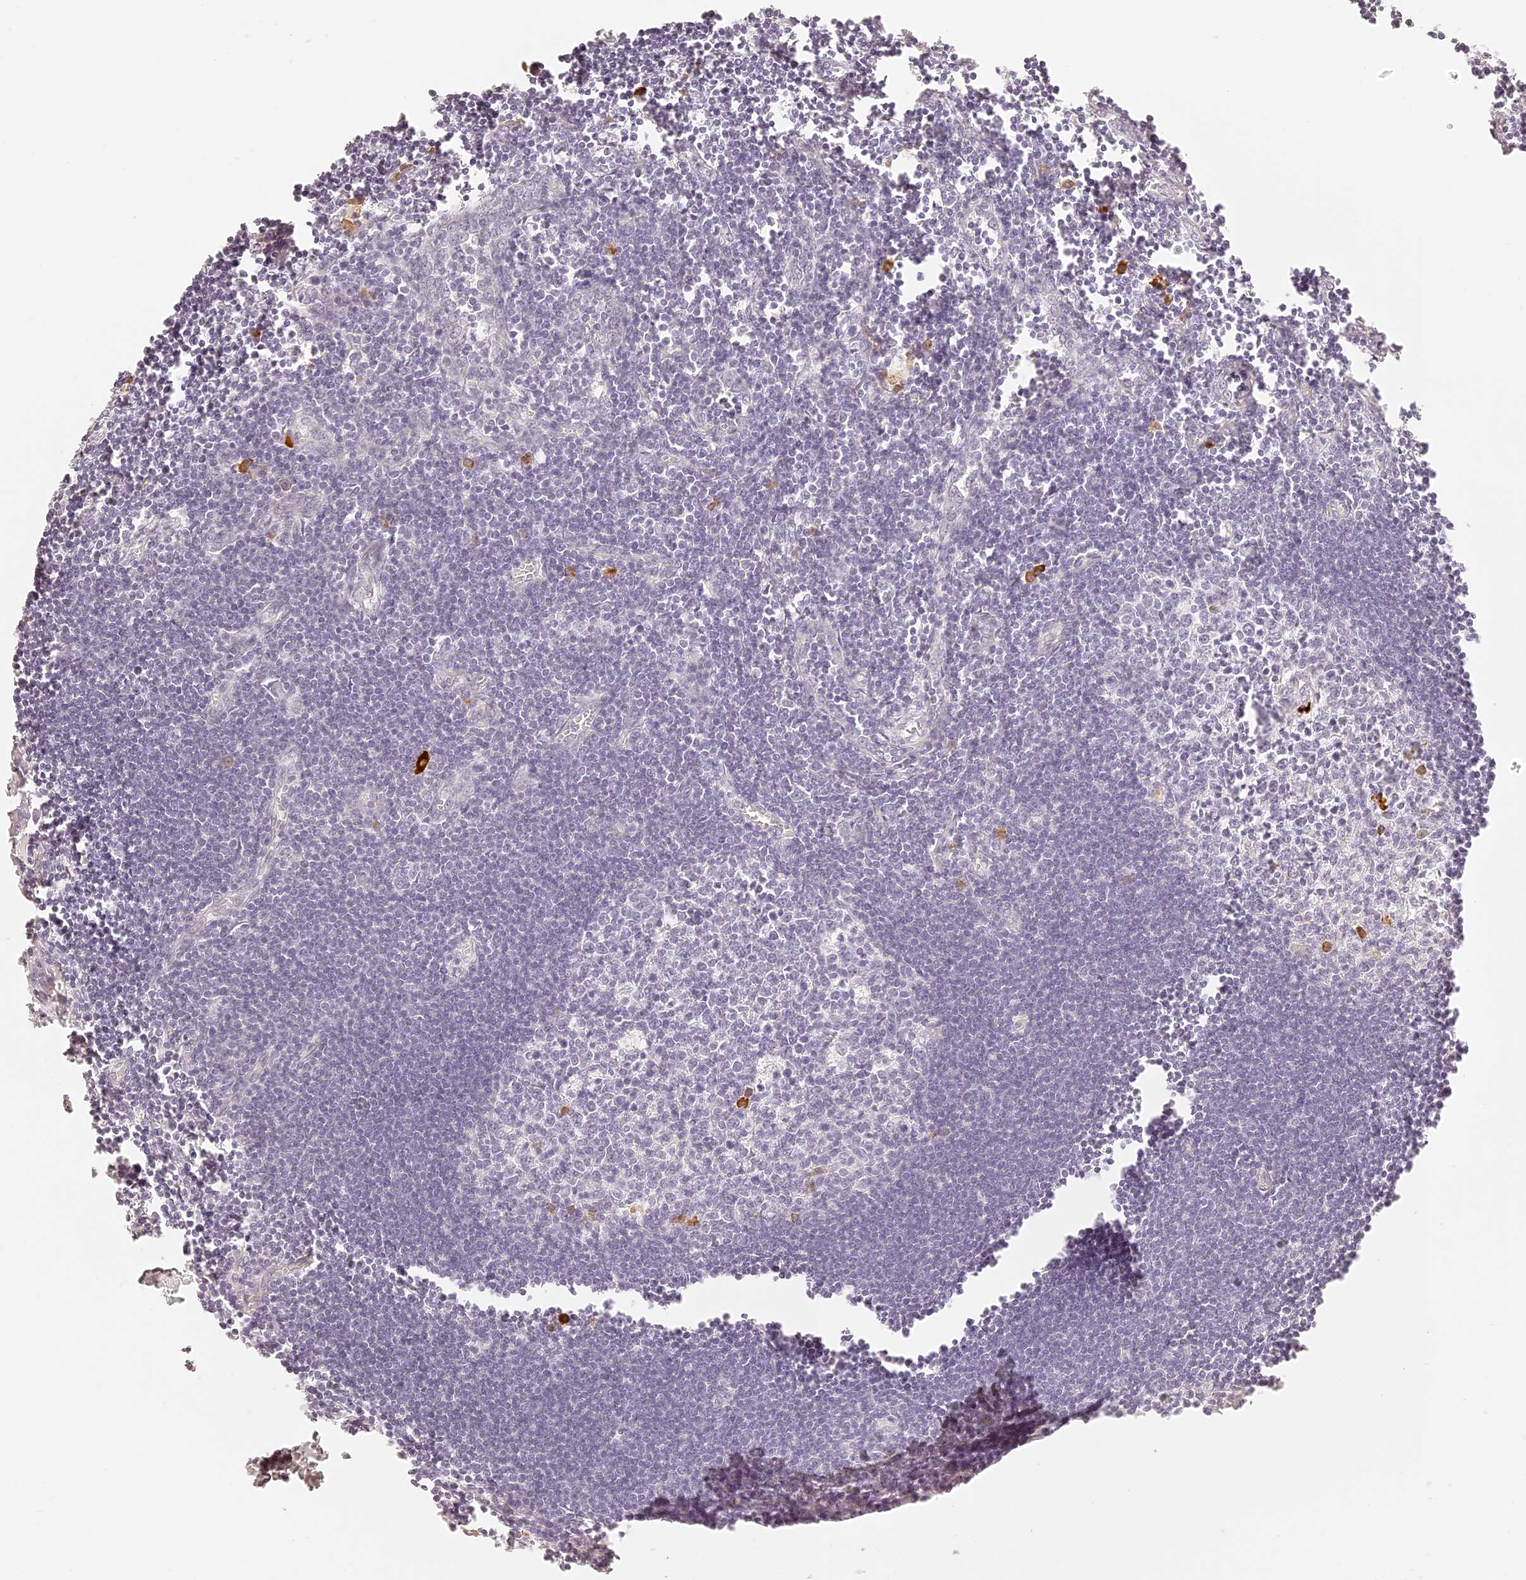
{"staining": {"intensity": "negative", "quantity": "none", "location": "none"}, "tissue": "lymph node", "cell_type": "Germinal center cells", "image_type": "normal", "snomed": [{"axis": "morphology", "description": "Normal tissue, NOS"}, {"axis": "morphology", "description": "Malignant melanoma, Metastatic site"}, {"axis": "topography", "description": "Lymph node"}], "caption": "Immunohistochemistry (IHC) image of normal lymph node stained for a protein (brown), which shows no expression in germinal center cells. The staining was performed using DAB to visualize the protein expression in brown, while the nuclei were stained in blue with hematoxylin (Magnification: 20x).", "gene": "TRIM45", "patient": {"sex": "male", "age": 41}}